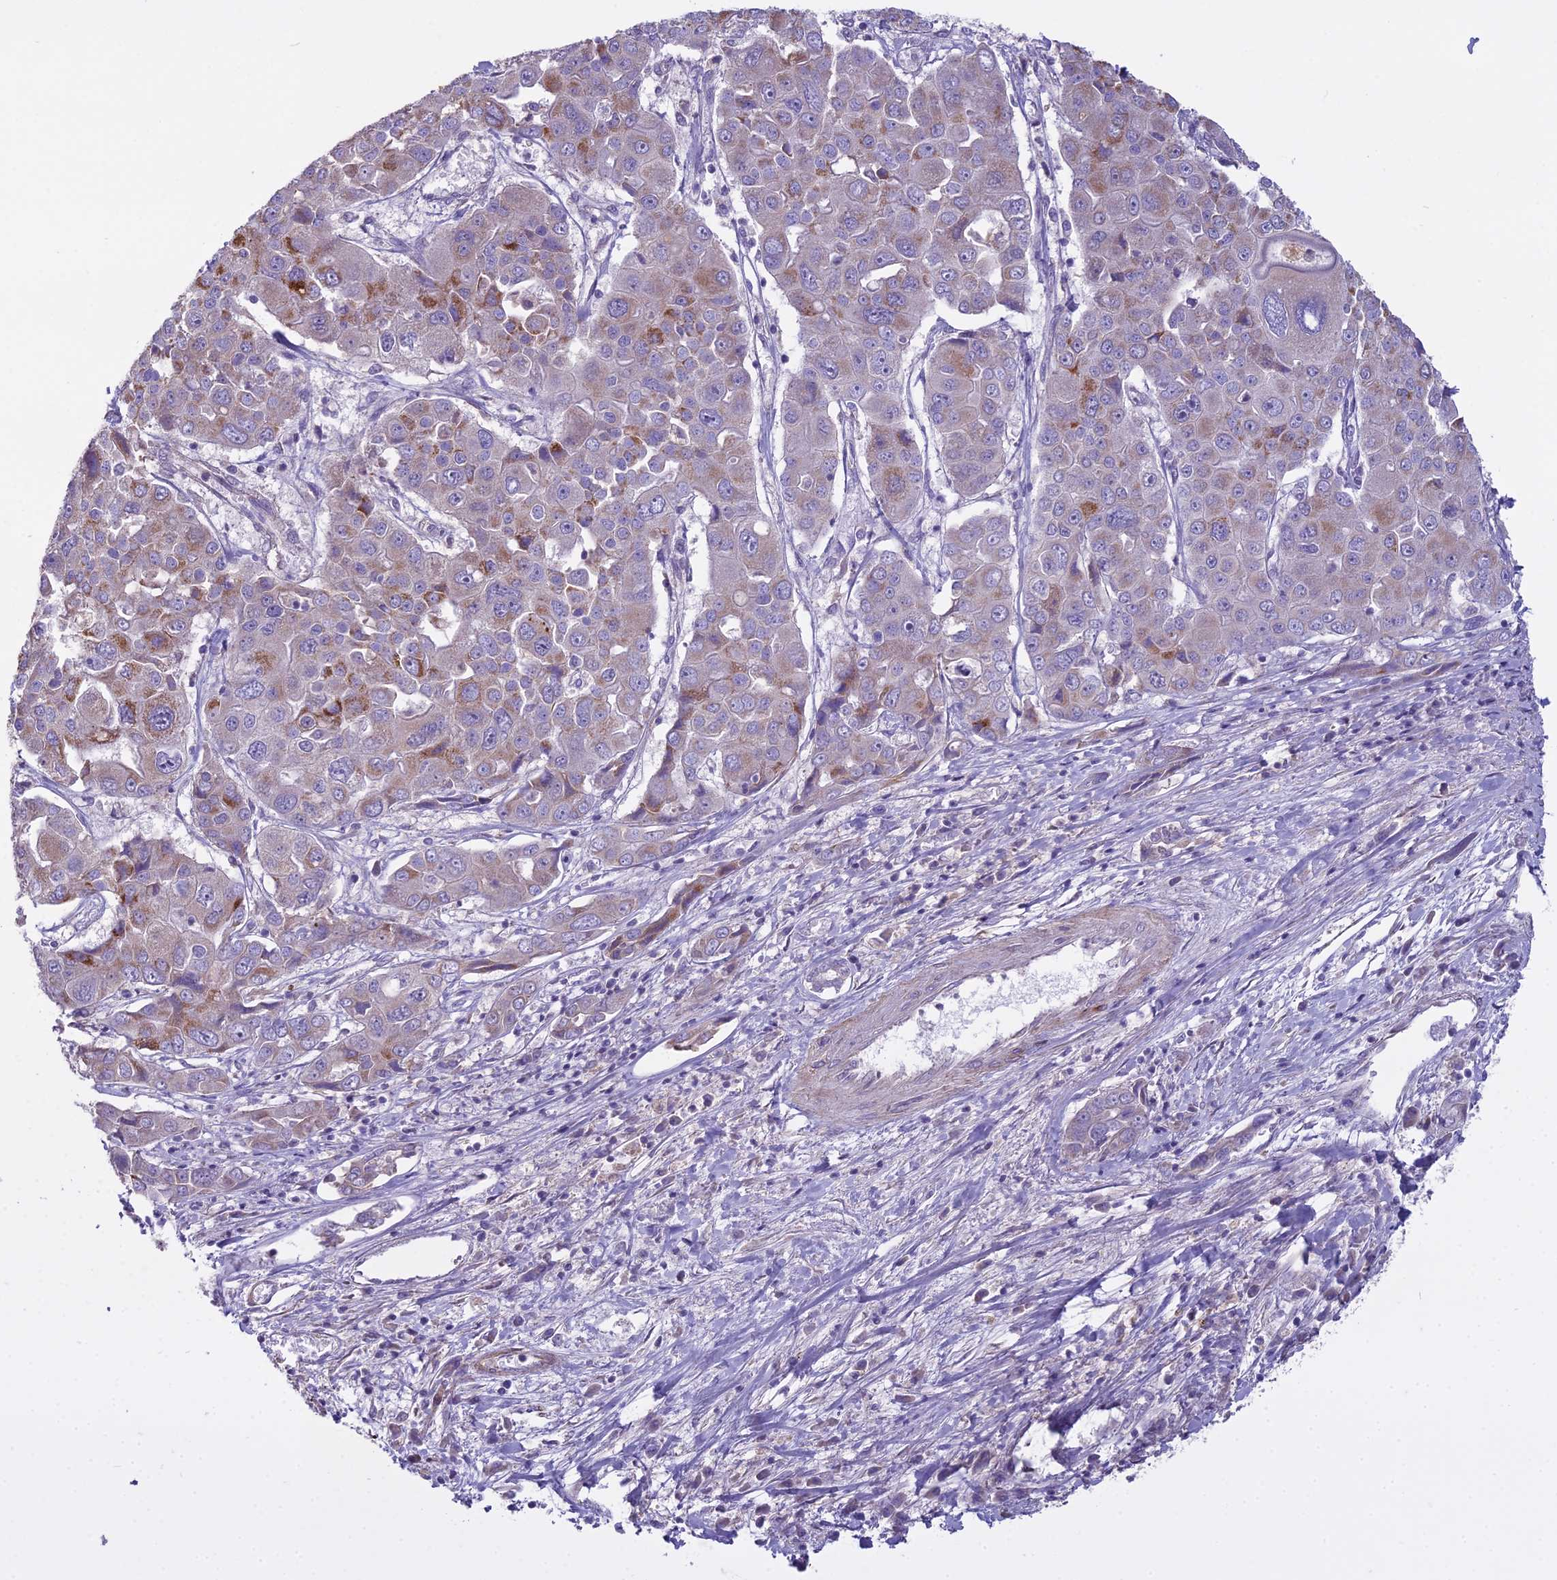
{"staining": {"intensity": "moderate", "quantity": "<25%", "location": "cytoplasmic/membranous"}, "tissue": "liver cancer", "cell_type": "Tumor cells", "image_type": "cancer", "snomed": [{"axis": "morphology", "description": "Cholangiocarcinoma"}, {"axis": "topography", "description": "Liver"}], "caption": "Immunohistochemical staining of human liver cancer (cholangiocarcinoma) shows low levels of moderate cytoplasmic/membranous protein expression in approximately <25% of tumor cells. (DAB (3,3'-diaminobenzidine) IHC, brown staining for protein, blue staining for nuclei).", "gene": "DUS2", "patient": {"sex": "male", "age": 67}}